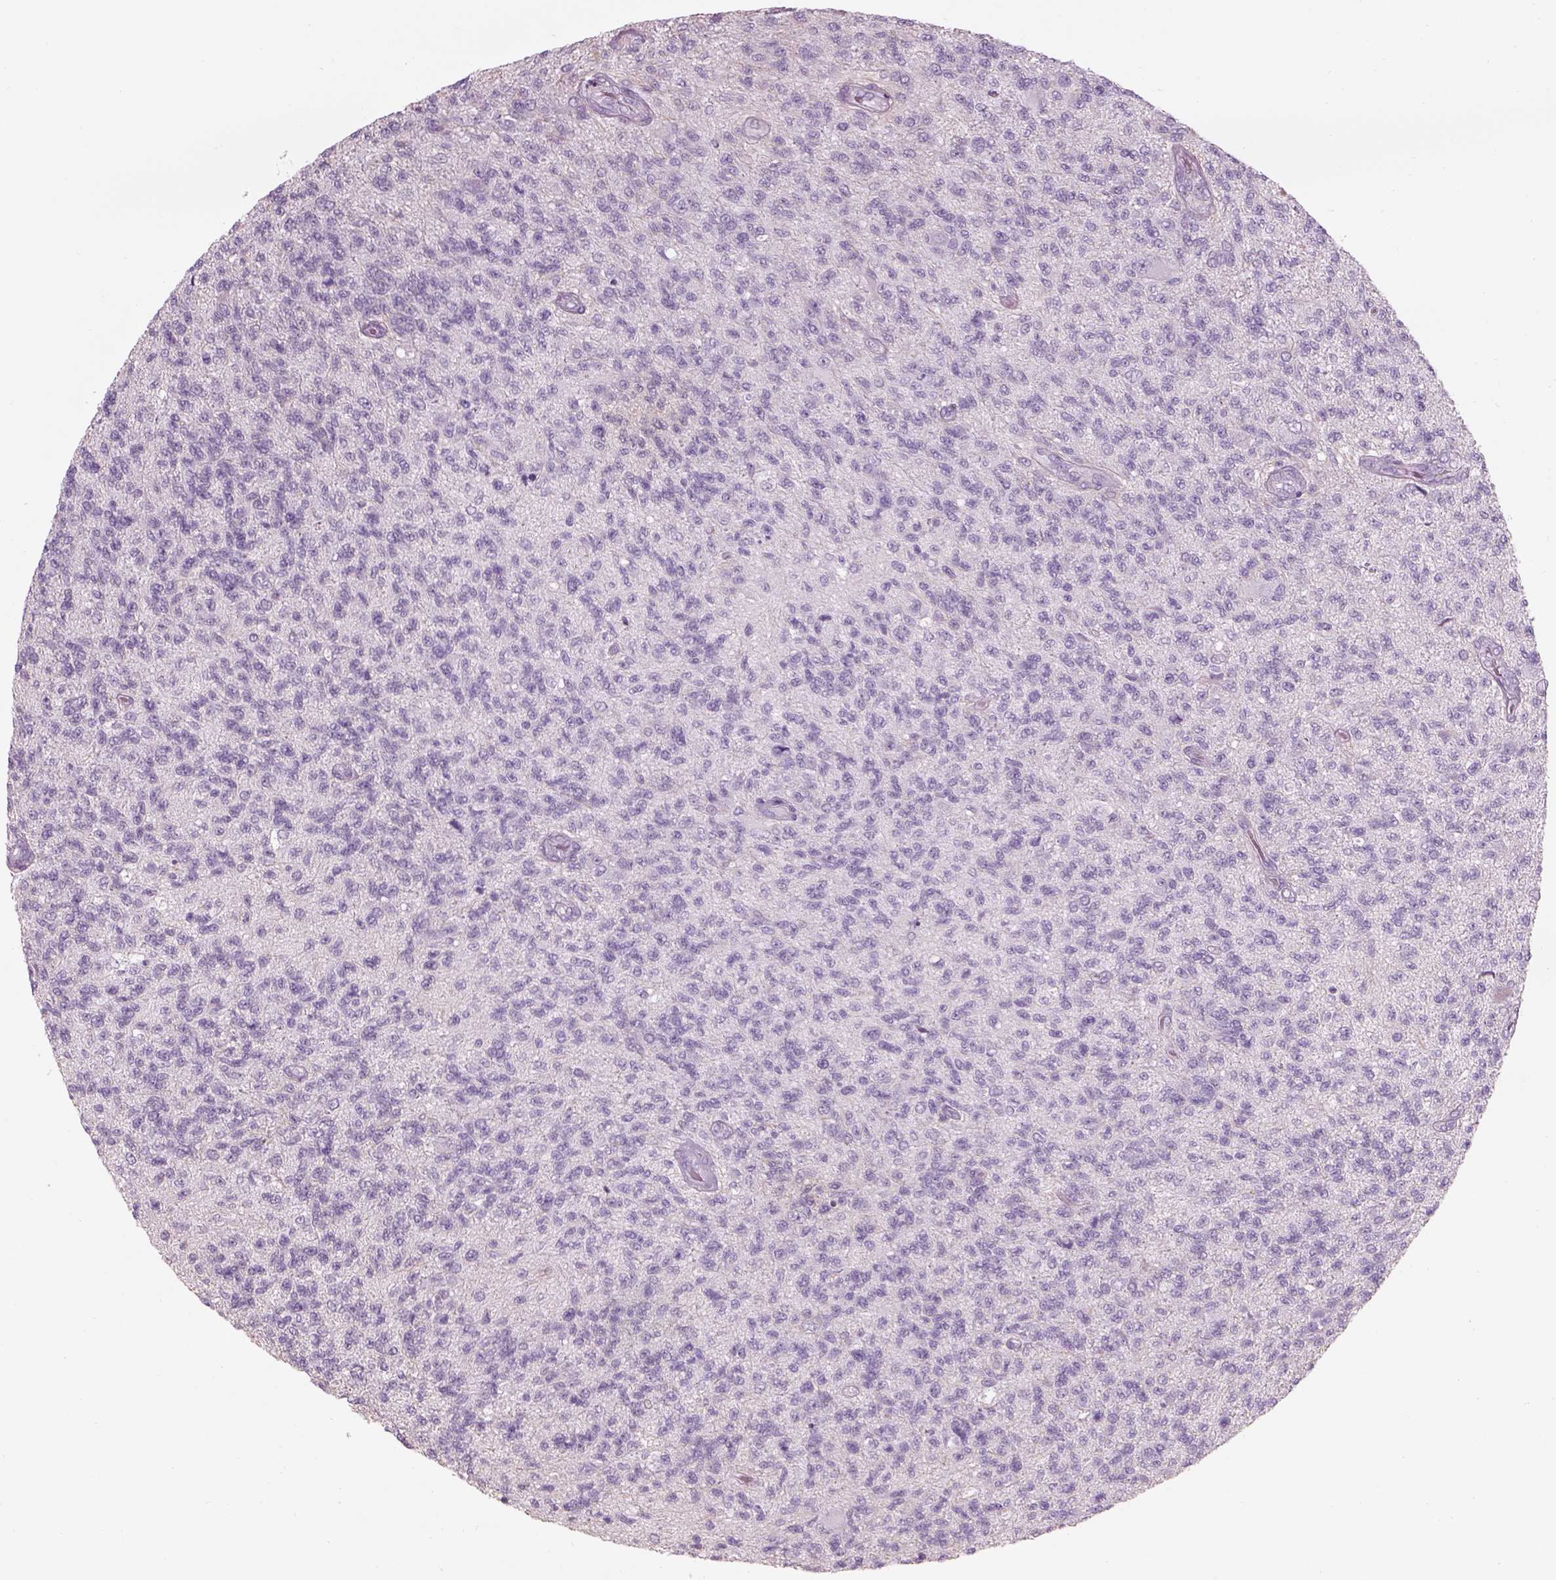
{"staining": {"intensity": "negative", "quantity": "none", "location": "none"}, "tissue": "glioma", "cell_type": "Tumor cells", "image_type": "cancer", "snomed": [{"axis": "morphology", "description": "Glioma, malignant, High grade"}, {"axis": "topography", "description": "Brain"}], "caption": "DAB (3,3'-diaminobenzidine) immunohistochemical staining of human malignant glioma (high-grade) demonstrates no significant positivity in tumor cells. (Stains: DAB immunohistochemistry with hematoxylin counter stain, Microscopy: brightfield microscopy at high magnification).", "gene": "GAS2L2", "patient": {"sex": "male", "age": 56}}